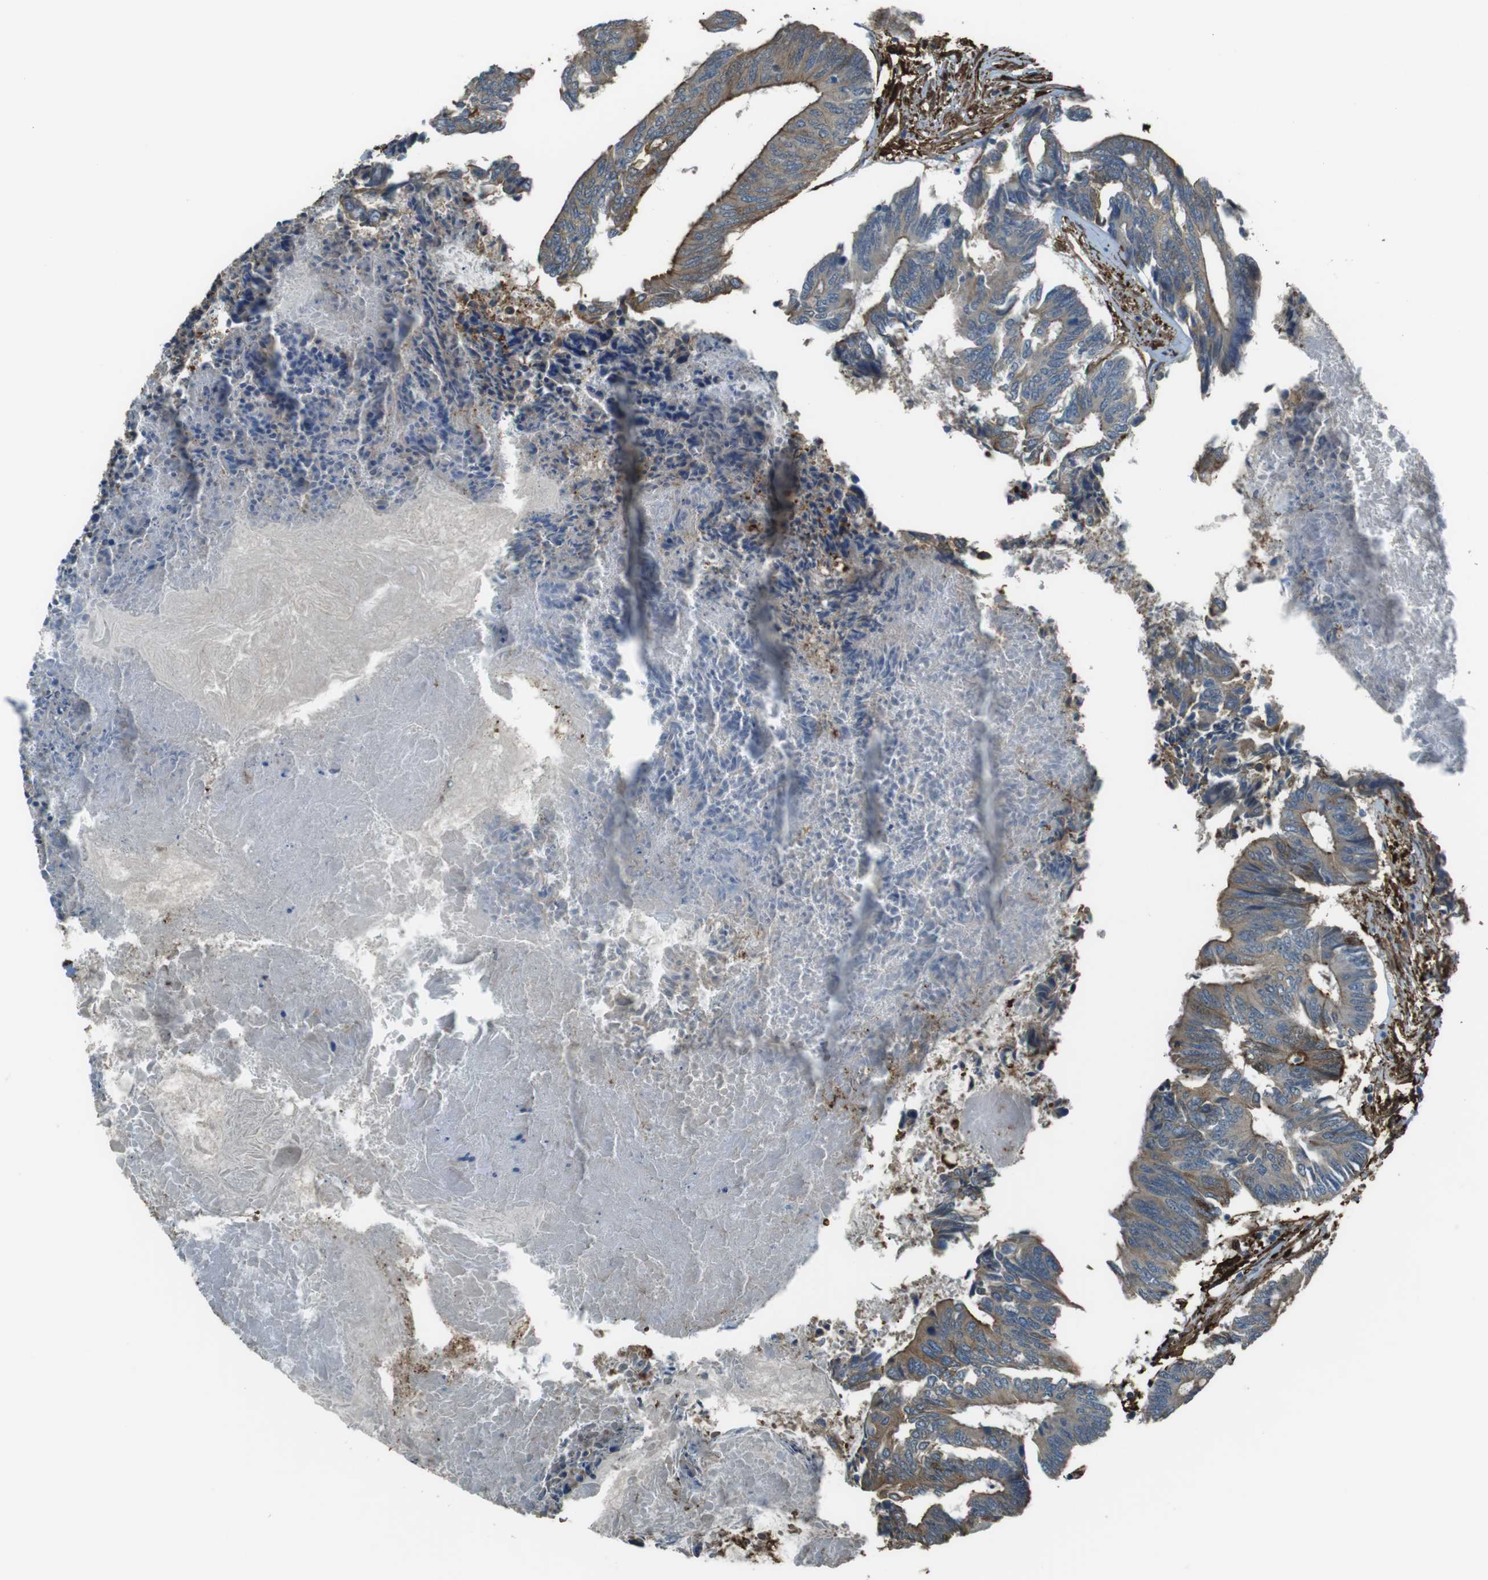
{"staining": {"intensity": "moderate", "quantity": ">75%", "location": "cytoplasmic/membranous"}, "tissue": "colorectal cancer", "cell_type": "Tumor cells", "image_type": "cancer", "snomed": [{"axis": "morphology", "description": "Adenocarcinoma, NOS"}, {"axis": "topography", "description": "Rectum"}], "caption": "Immunohistochemical staining of colorectal cancer (adenocarcinoma) demonstrates medium levels of moderate cytoplasmic/membranous protein positivity in about >75% of tumor cells.", "gene": "SFT2D1", "patient": {"sex": "male", "age": 63}}